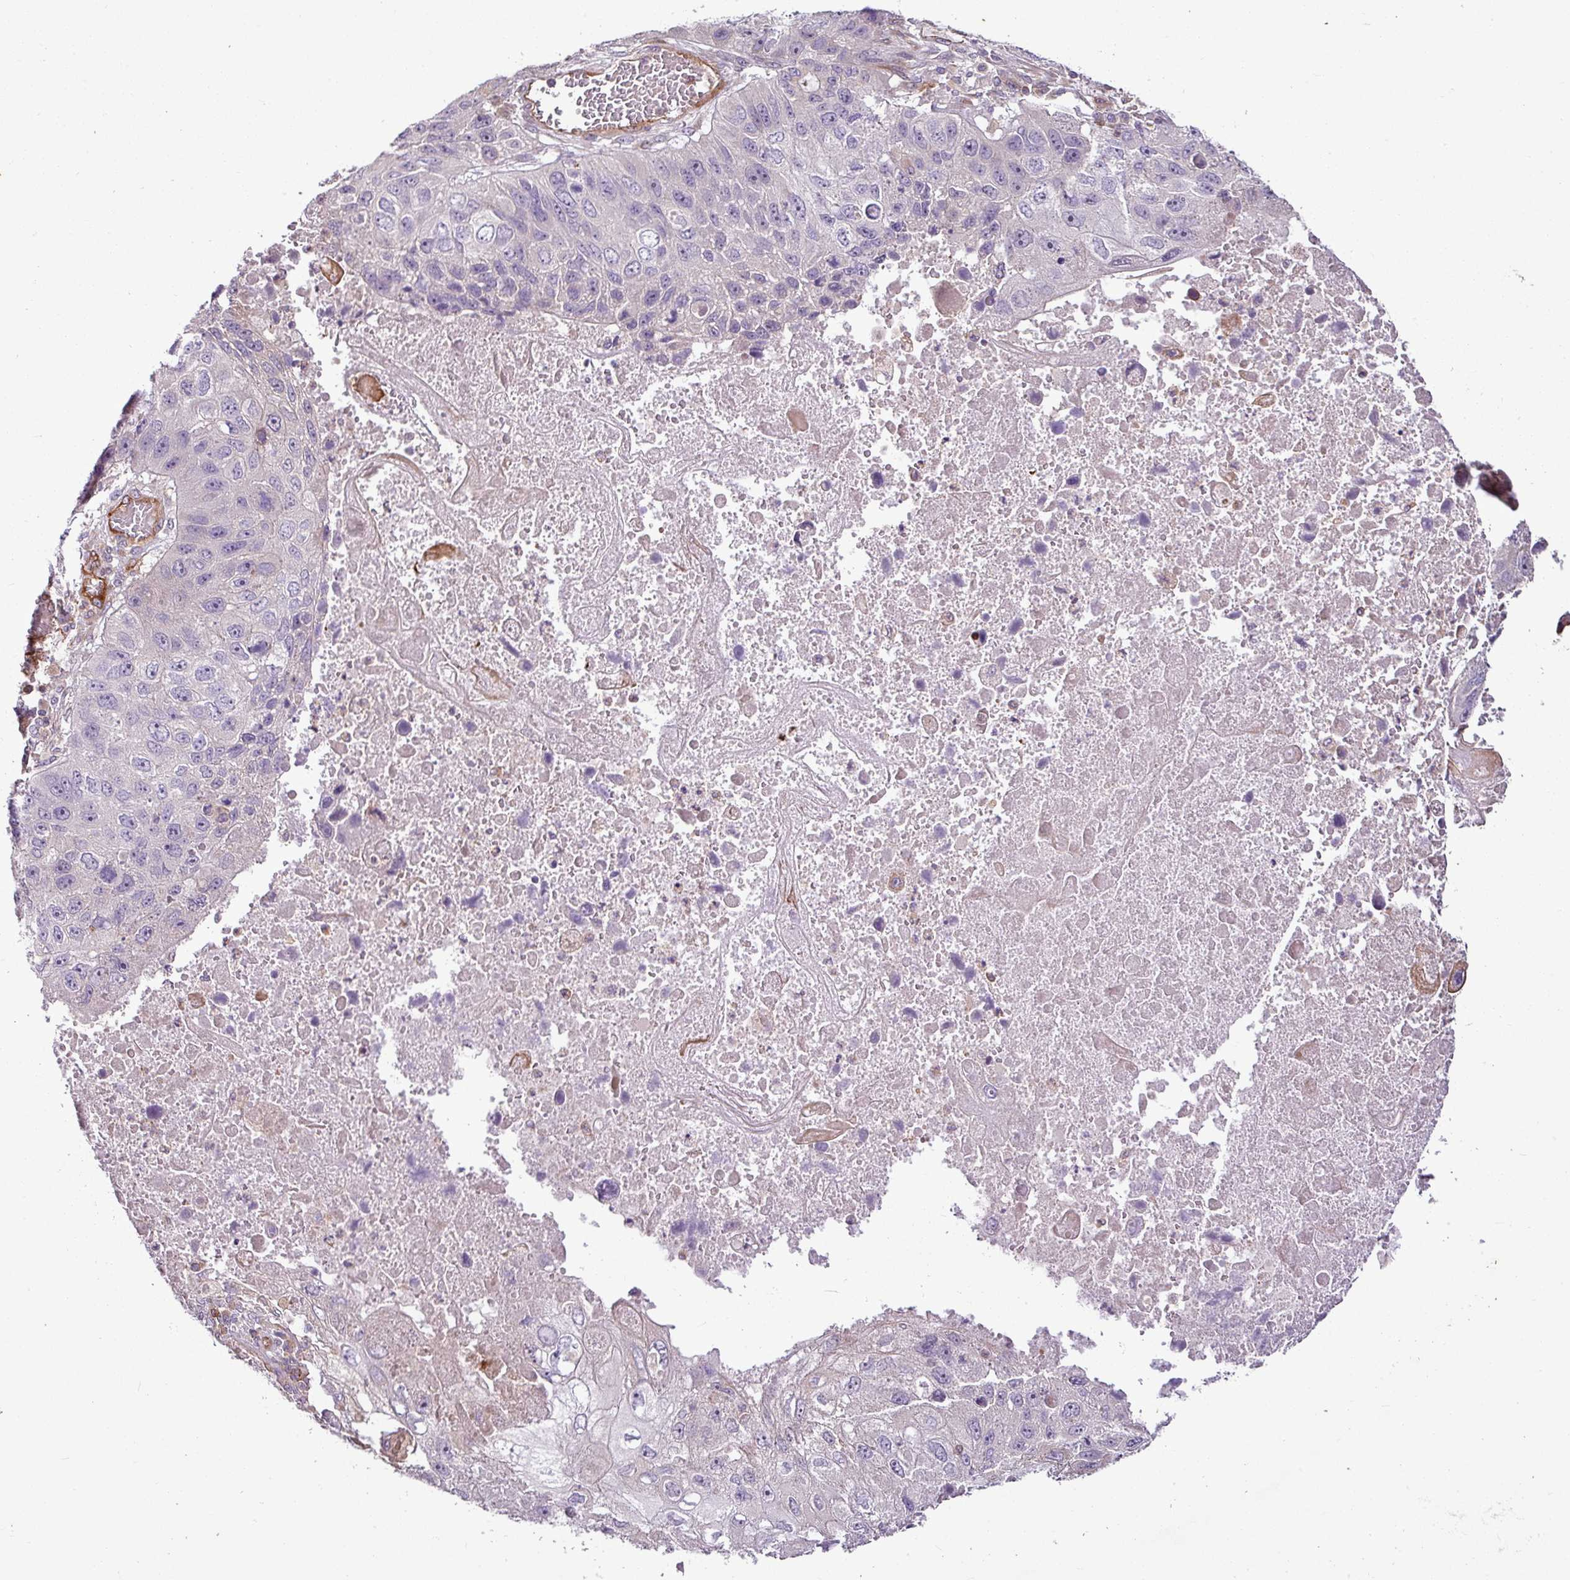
{"staining": {"intensity": "negative", "quantity": "none", "location": "none"}, "tissue": "lung cancer", "cell_type": "Tumor cells", "image_type": "cancer", "snomed": [{"axis": "morphology", "description": "Squamous cell carcinoma, NOS"}, {"axis": "topography", "description": "Lung"}], "caption": "Tumor cells are negative for brown protein staining in squamous cell carcinoma (lung).", "gene": "ZNF106", "patient": {"sex": "male", "age": 61}}